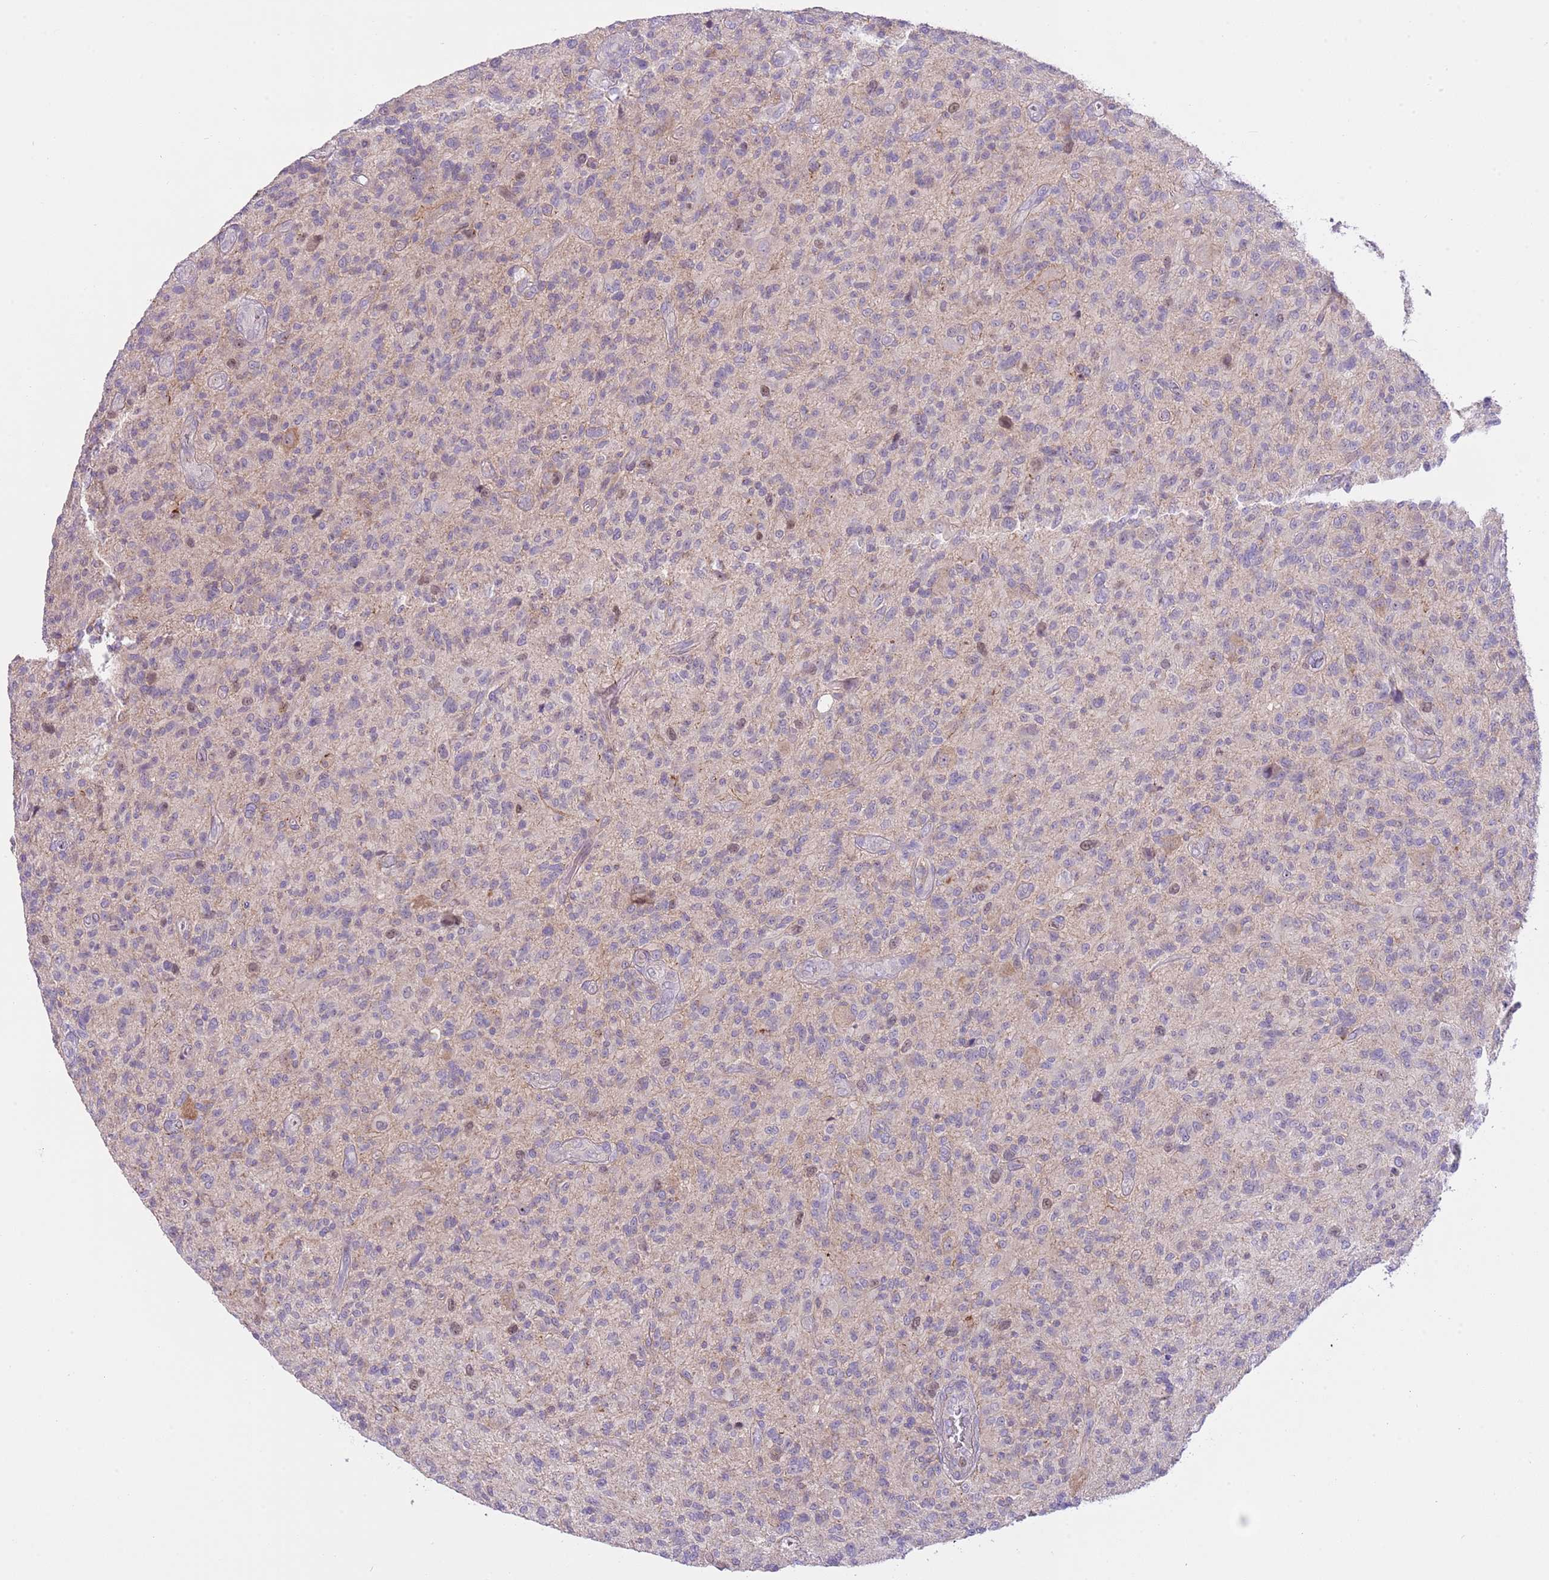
{"staining": {"intensity": "negative", "quantity": "none", "location": "none"}, "tissue": "glioma", "cell_type": "Tumor cells", "image_type": "cancer", "snomed": [{"axis": "morphology", "description": "Glioma, malignant, High grade"}, {"axis": "topography", "description": "Brain"}], "caption": "A high-resolution image shows IHC staining of malignant glioma (high-grade), which demonstrates no significant positivity in tumor cells.", "gene": "FBRSL1", "patient": {"sex": "male", "age": 47}}